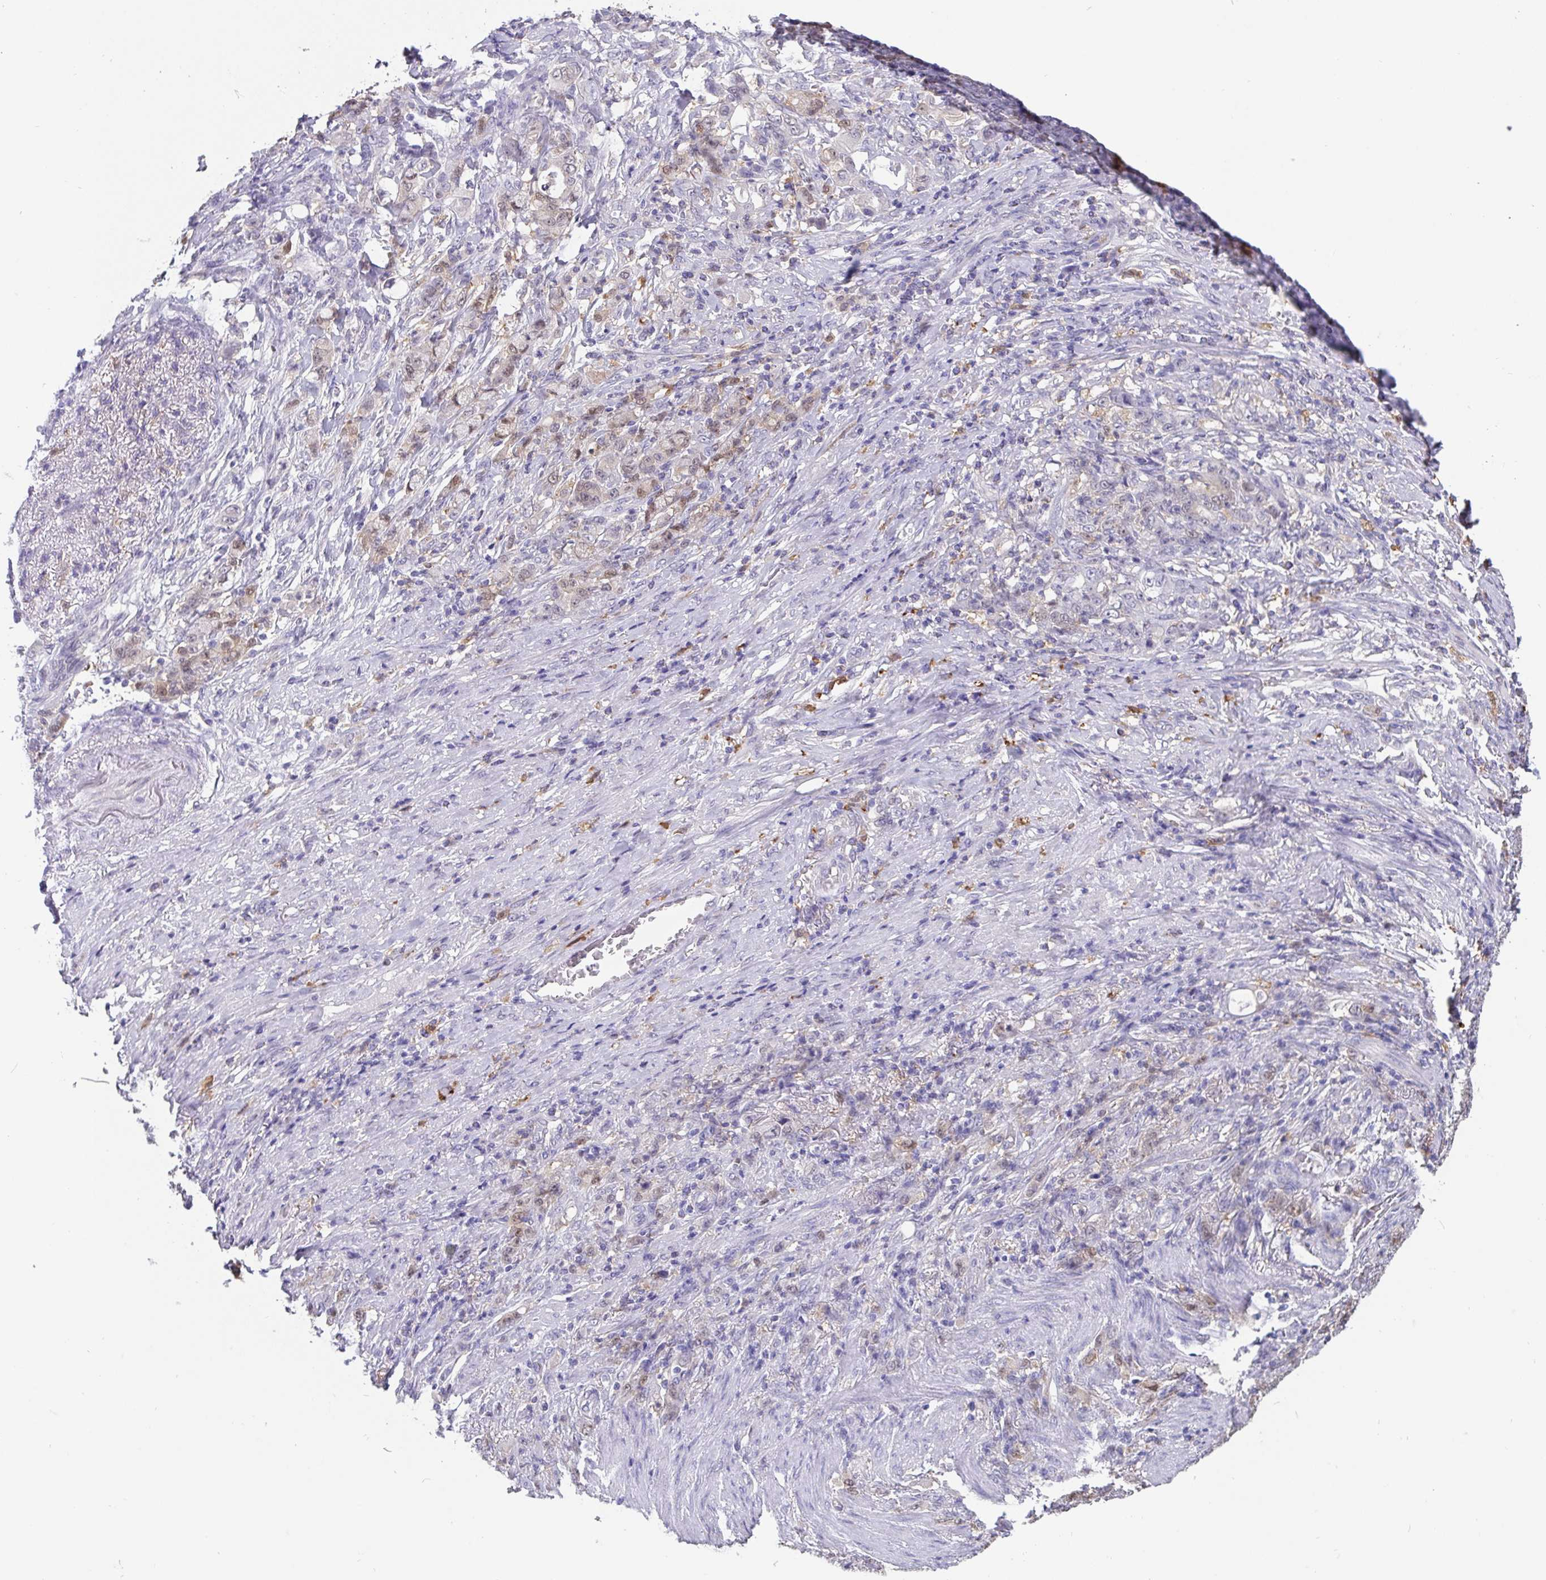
{"staining": {"intensity": "weak", "quantity": "<25%", "location": "cytoplasmic/membranous,nuclear"}, "tissue": "stomach cancer", "cell_type": "Tumor cells", "image_type": "cancer", "snomed": [{"axis": "morphology", "description": "Adenocarcinoma, NOS"}, {"axis": "topography", "description": "Stomach"}], "caption": "Photomicrograph shows no significant protein staining in tumor cells of stomach cancer.", "gene": "IDH1", "patient": {"sex": "female", "age": 79}}